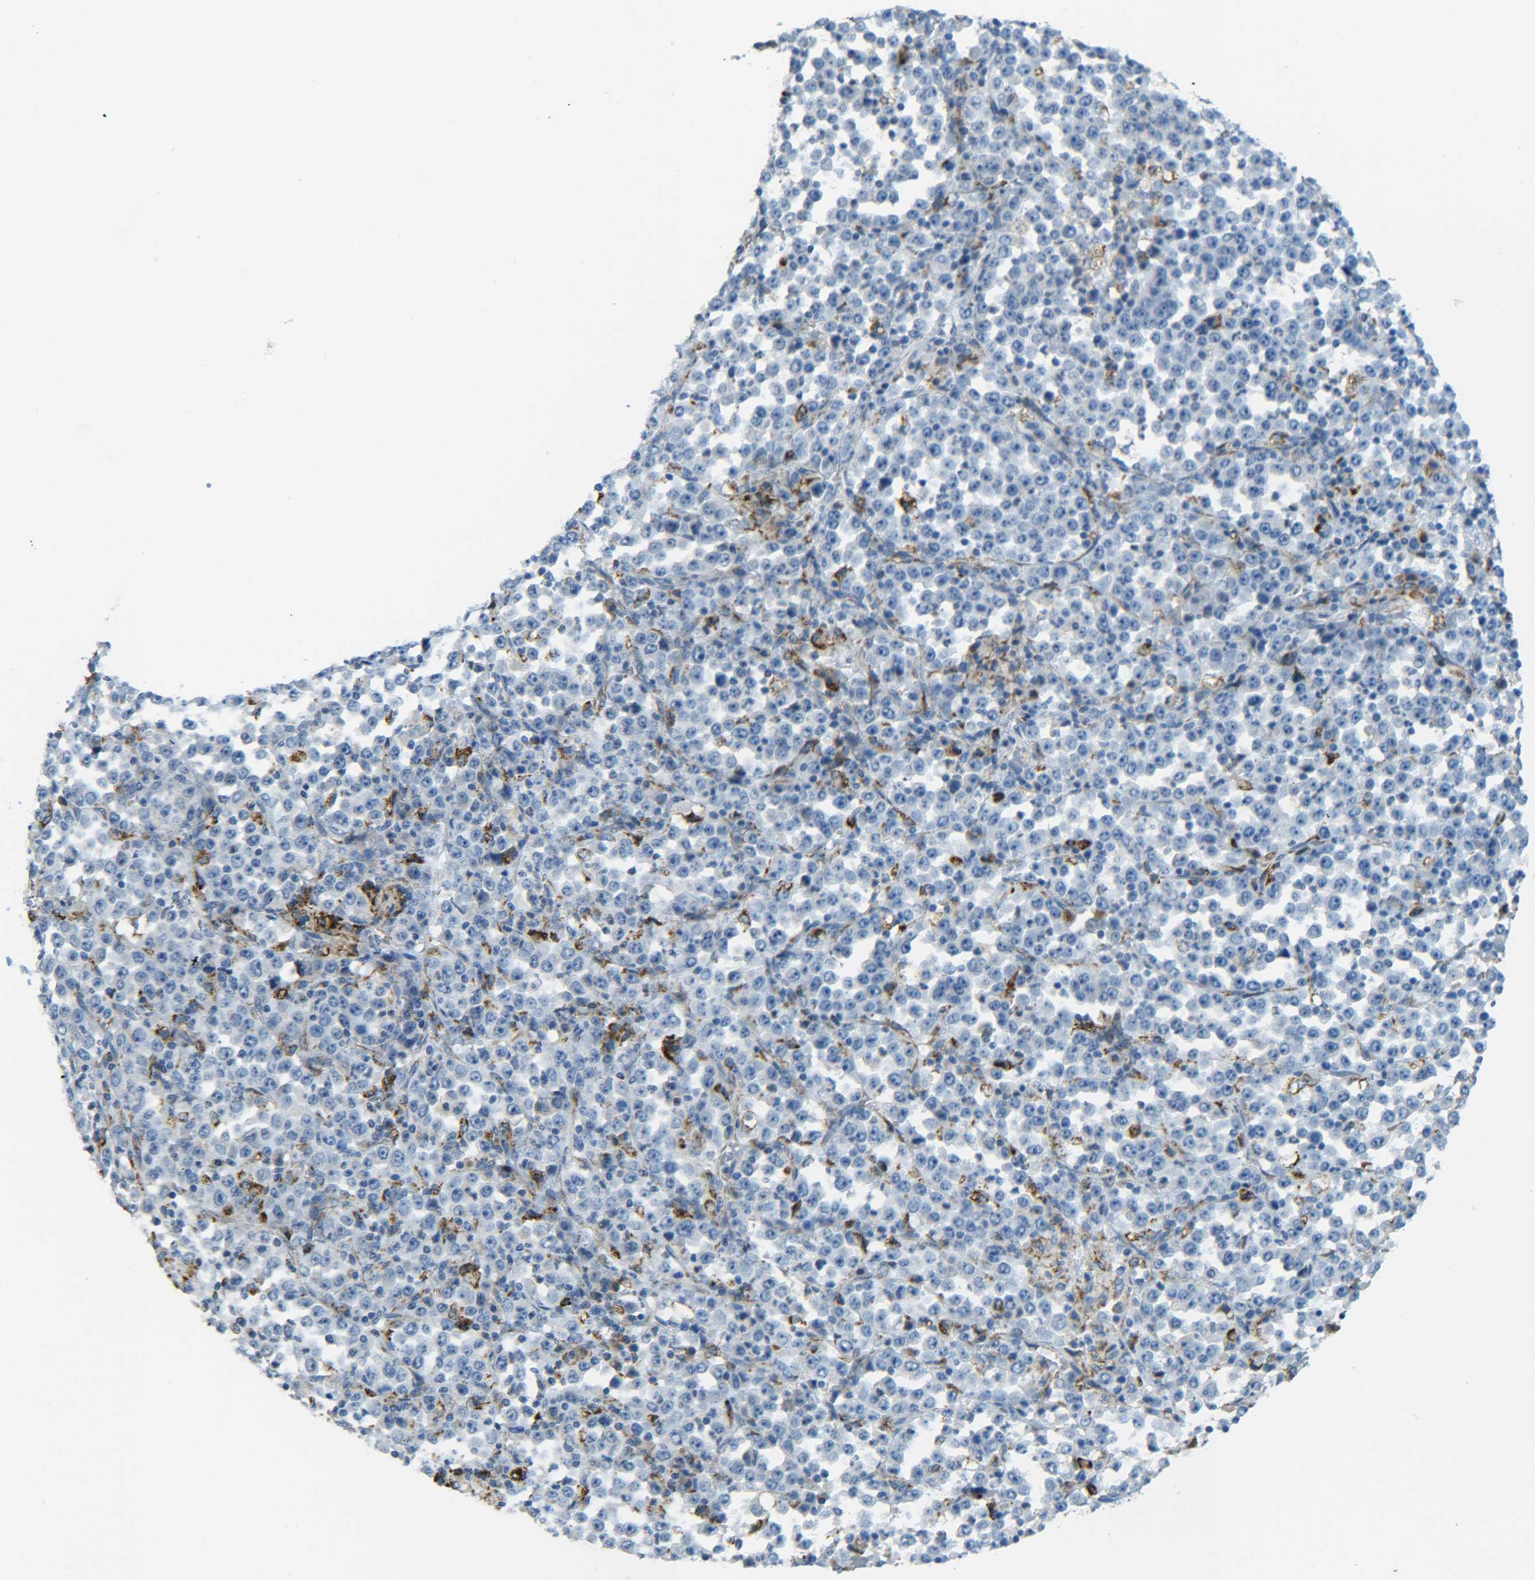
{"staining": {"intensity": "weak", "quantity": "<25%", "location": "cytoplasmic/membranous"}, "tissue": "stomach cancer", "cell_type": "Tumor cells", "image_type": "cancer", "snomed": [{"axis": "morphology", "description": "Normal tissue, NOS"}, {"axis": "morphology", "description": "Adenocarcinoma, NOS"}, {"axis": "topography", "description": "Stomach, upper"}, {"axis": "topography", "description": "Stomach"}], "caption": "Tumor cells show no significant staining in adenocarcinoma (stomach).", "gene": "CYB5R1", "patient": {"sex": "male", "age": 59}}